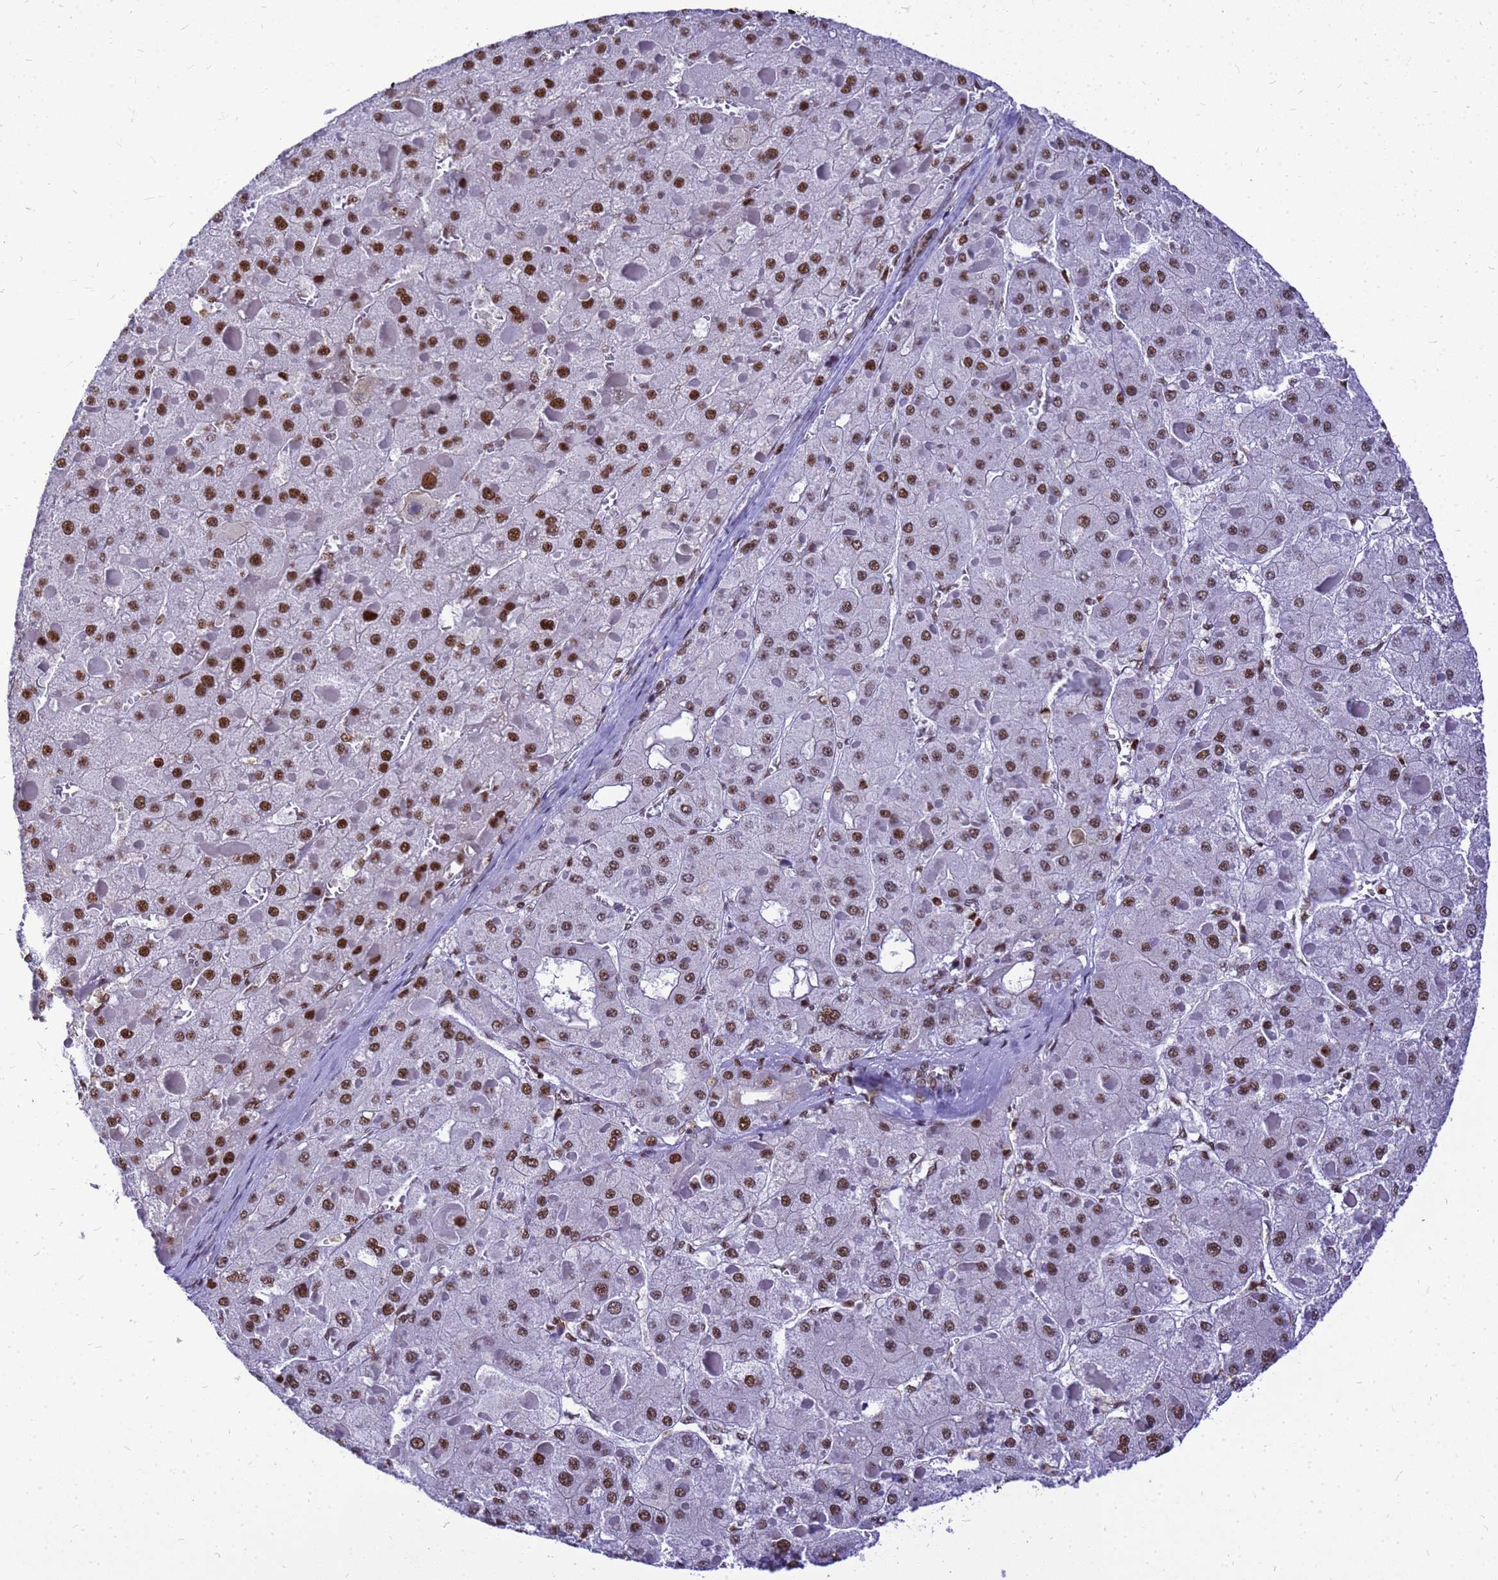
{"staining": {"intensity": "strong", "quantity": ">75%", "location": "nuclear"}, "tissue": "liver cancer", "cell_type": "Tumor cells", "image_type": "cancer", "snomed": [{"axis": "morphology", "description": "Carcinoma, Hepatocellular, NOS"}, {"axis": "topography", "description": "Liver"}], "caption": "Liver cancer (hepatocellular carcinoma) stained for a protein (brown) demonstrates strong nuclear positive positivity in approximately >75% of tumor cells.", "gene": "SART3", "patient": {"sex": "female", "age": 73}}